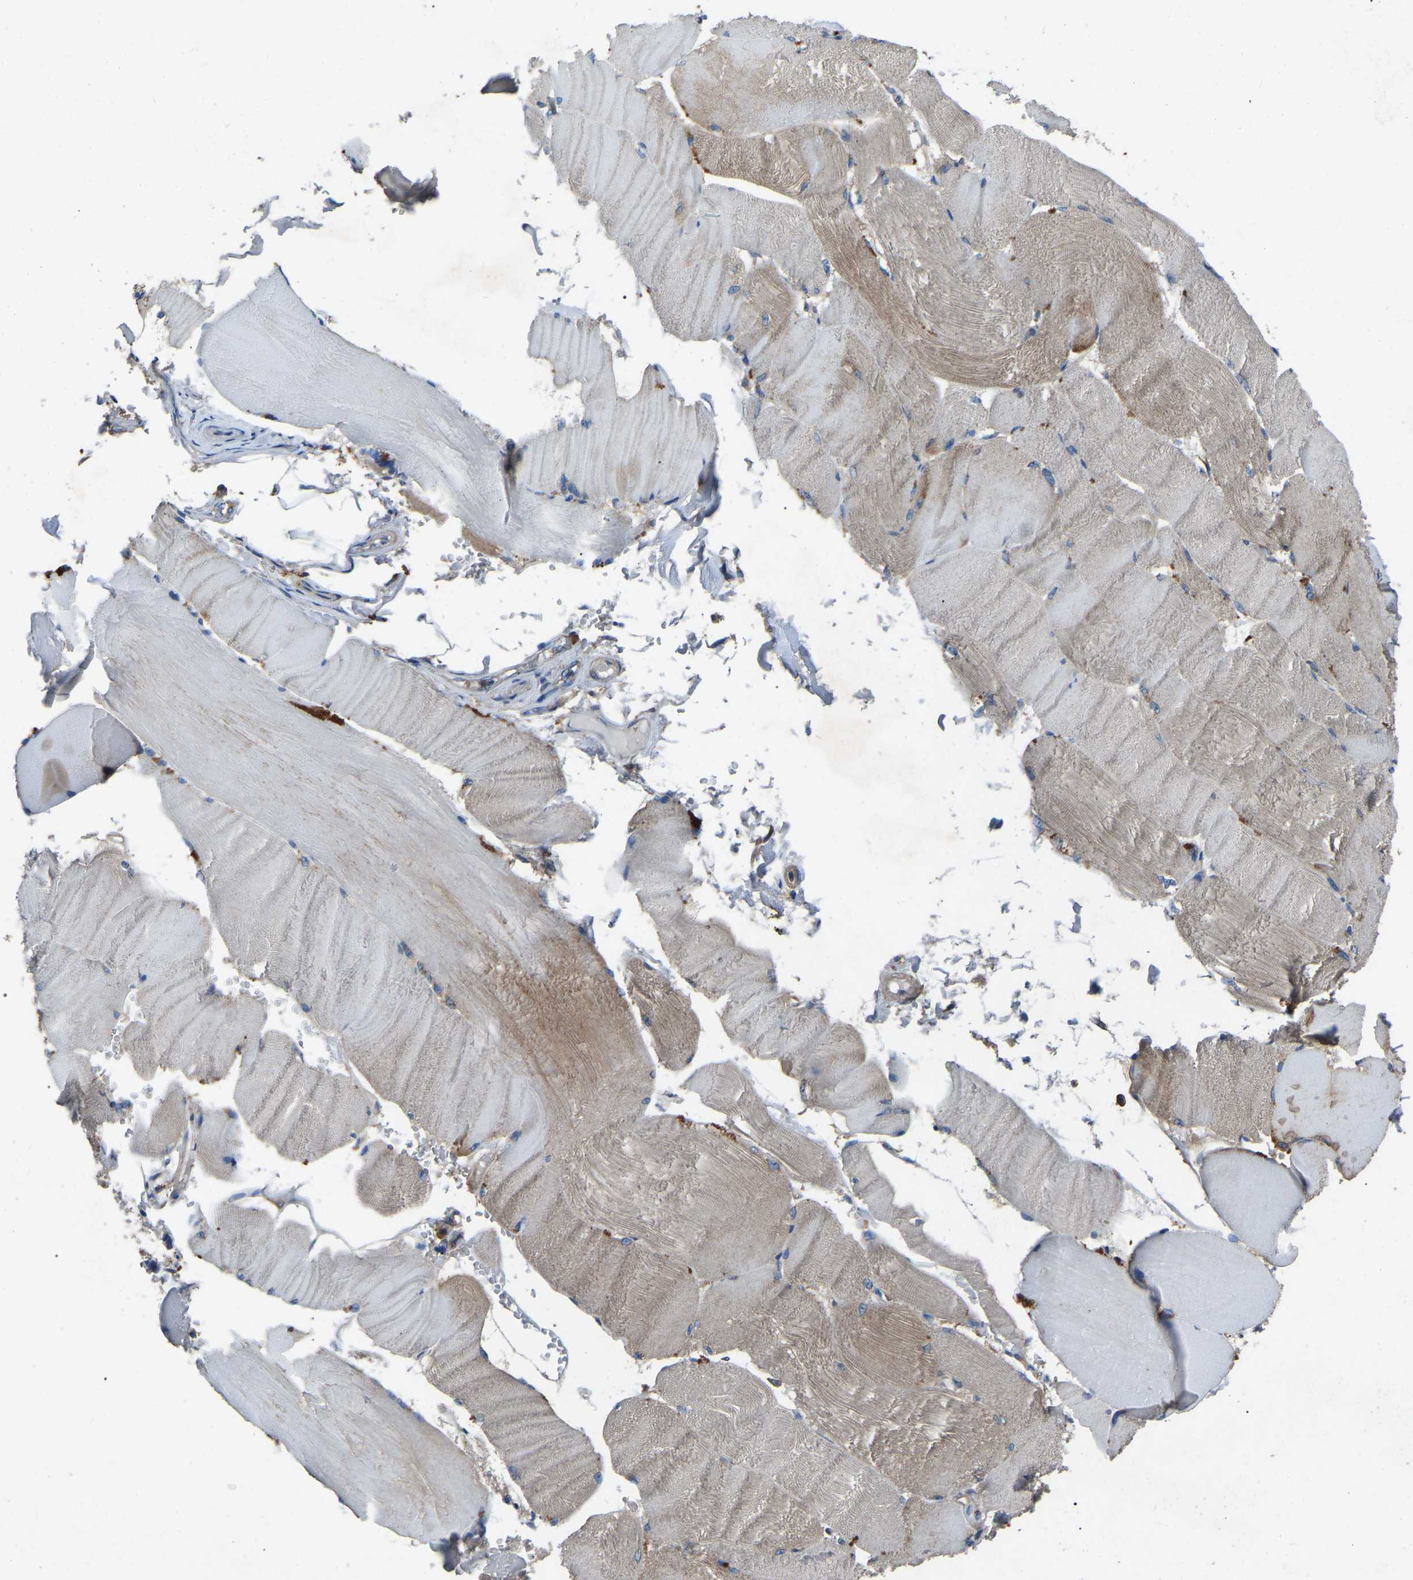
{"staining": {"intensity": "moderate", "quantity": "25%-75%", "location": "cytoplasmic/membranous"}, "tissue": "skeletal muscle", "cell_type": "Myocytes", "image_type": "normal", "snomed": [{"axis": "morphology", "description": "Normal tissue, NOS"}, {"axis": "topography", "description": "Skin"}, {"axis": "topography", "description": "Skeletal muscle"}], "caption": "Brown immunohistochemical staining in normal human skeletal muscle shows moderate cytoplasmic/membranous positivity in about 25%-75% of myocytes. The staining is performed using DAB brown chromogen to label protein expression. The nuclei are counter-stained blue using hematoxylin.", "gene": "AIMP1", "patient": {"sex": "male", "age": 83}}